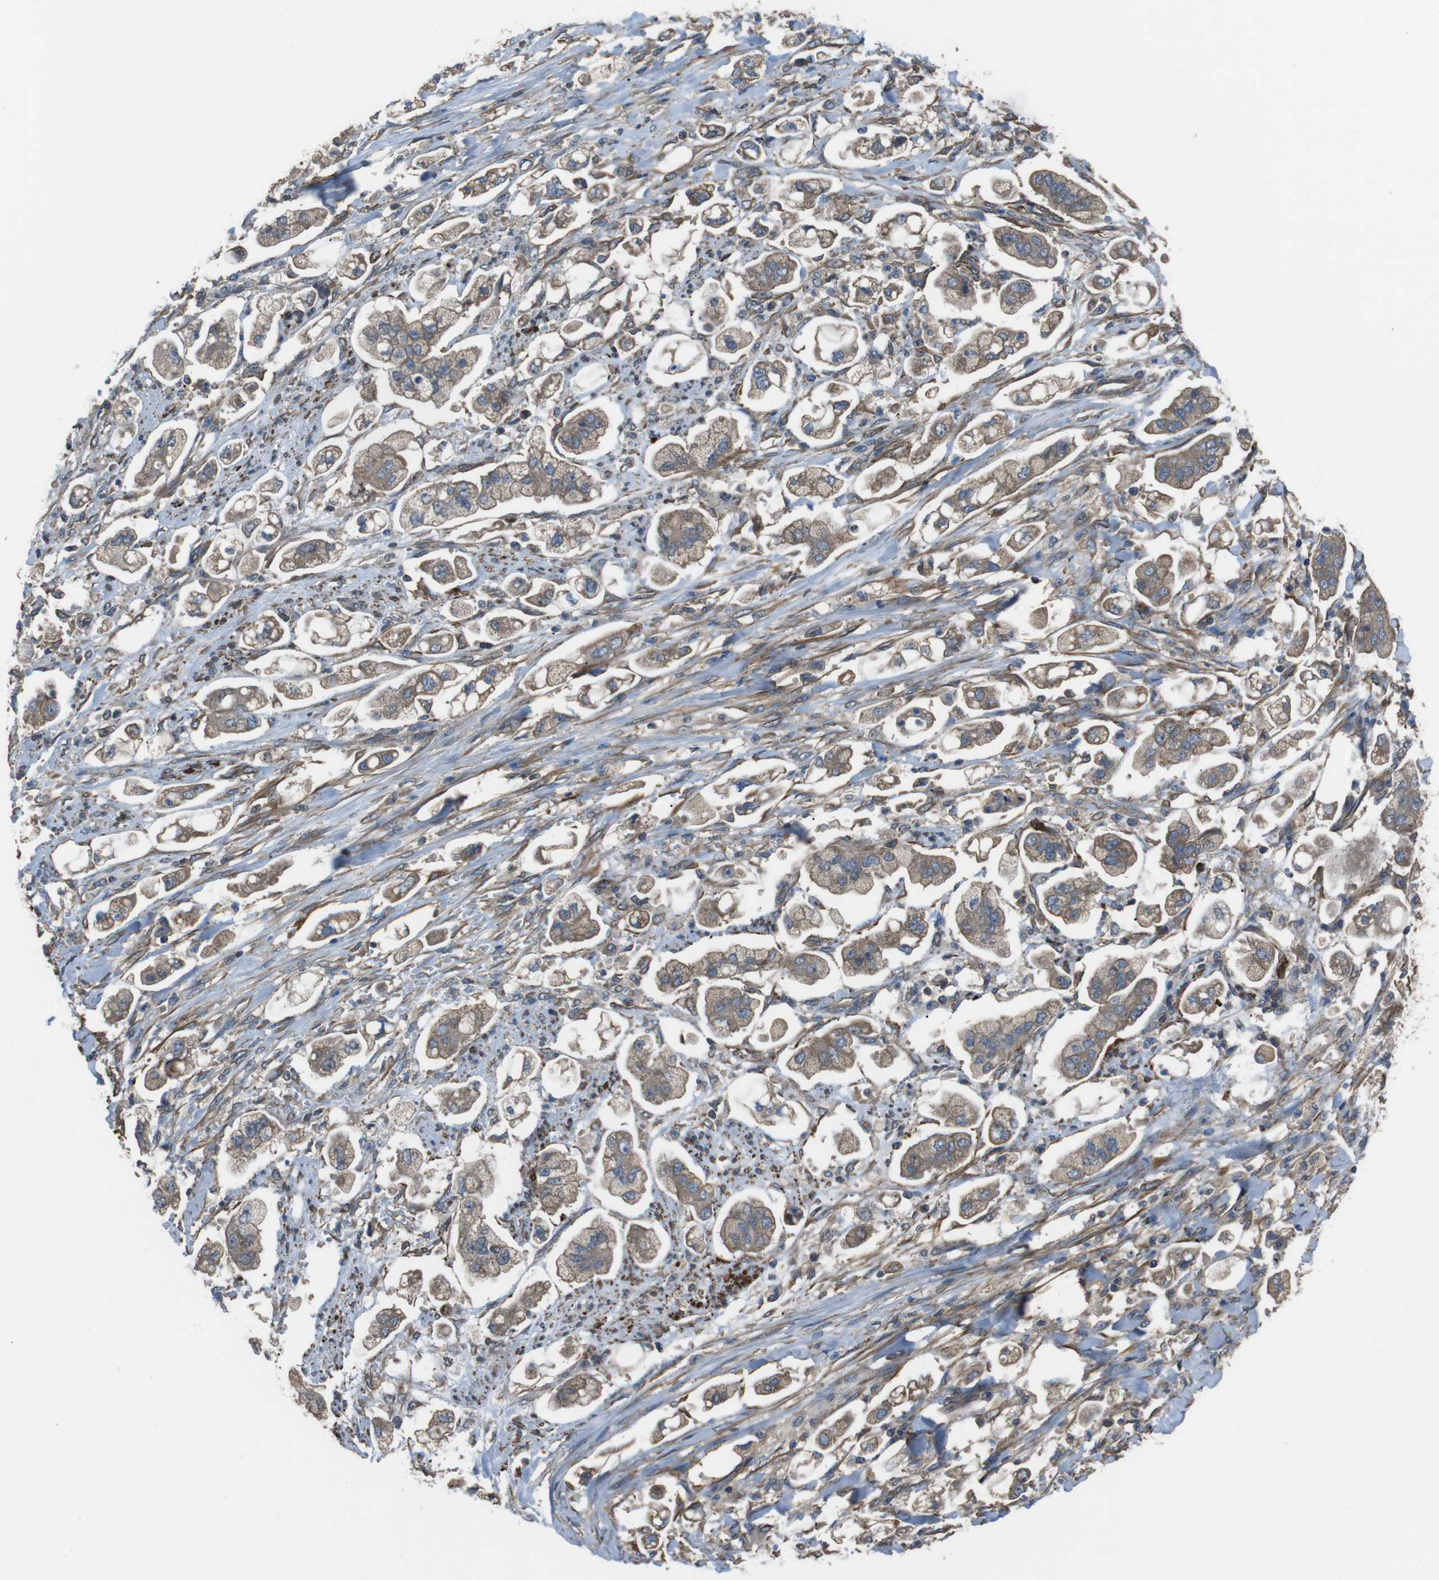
{"staining": {"intensity": "moderate", "quantity": ">75%", "location": "cytoplasmic/membranous"}, "tissue": "stomach cancer", "cell_type": "Tumor cells", "image_type": "cancer", "snomed": [{"axis": "morphology", "description": "Adenocarcinoma, NOS"}, {"axis": "topography", "description": "Stomach"}], "caption": "Protein staining of stomach cancer (adenocarcinoma) tissue demonstrates moderate cytoplasmic/membranous expression in approximately >75% of tumor cells.", "gene": "FUT2", "patient": {"sex": "male", "age": 62}}